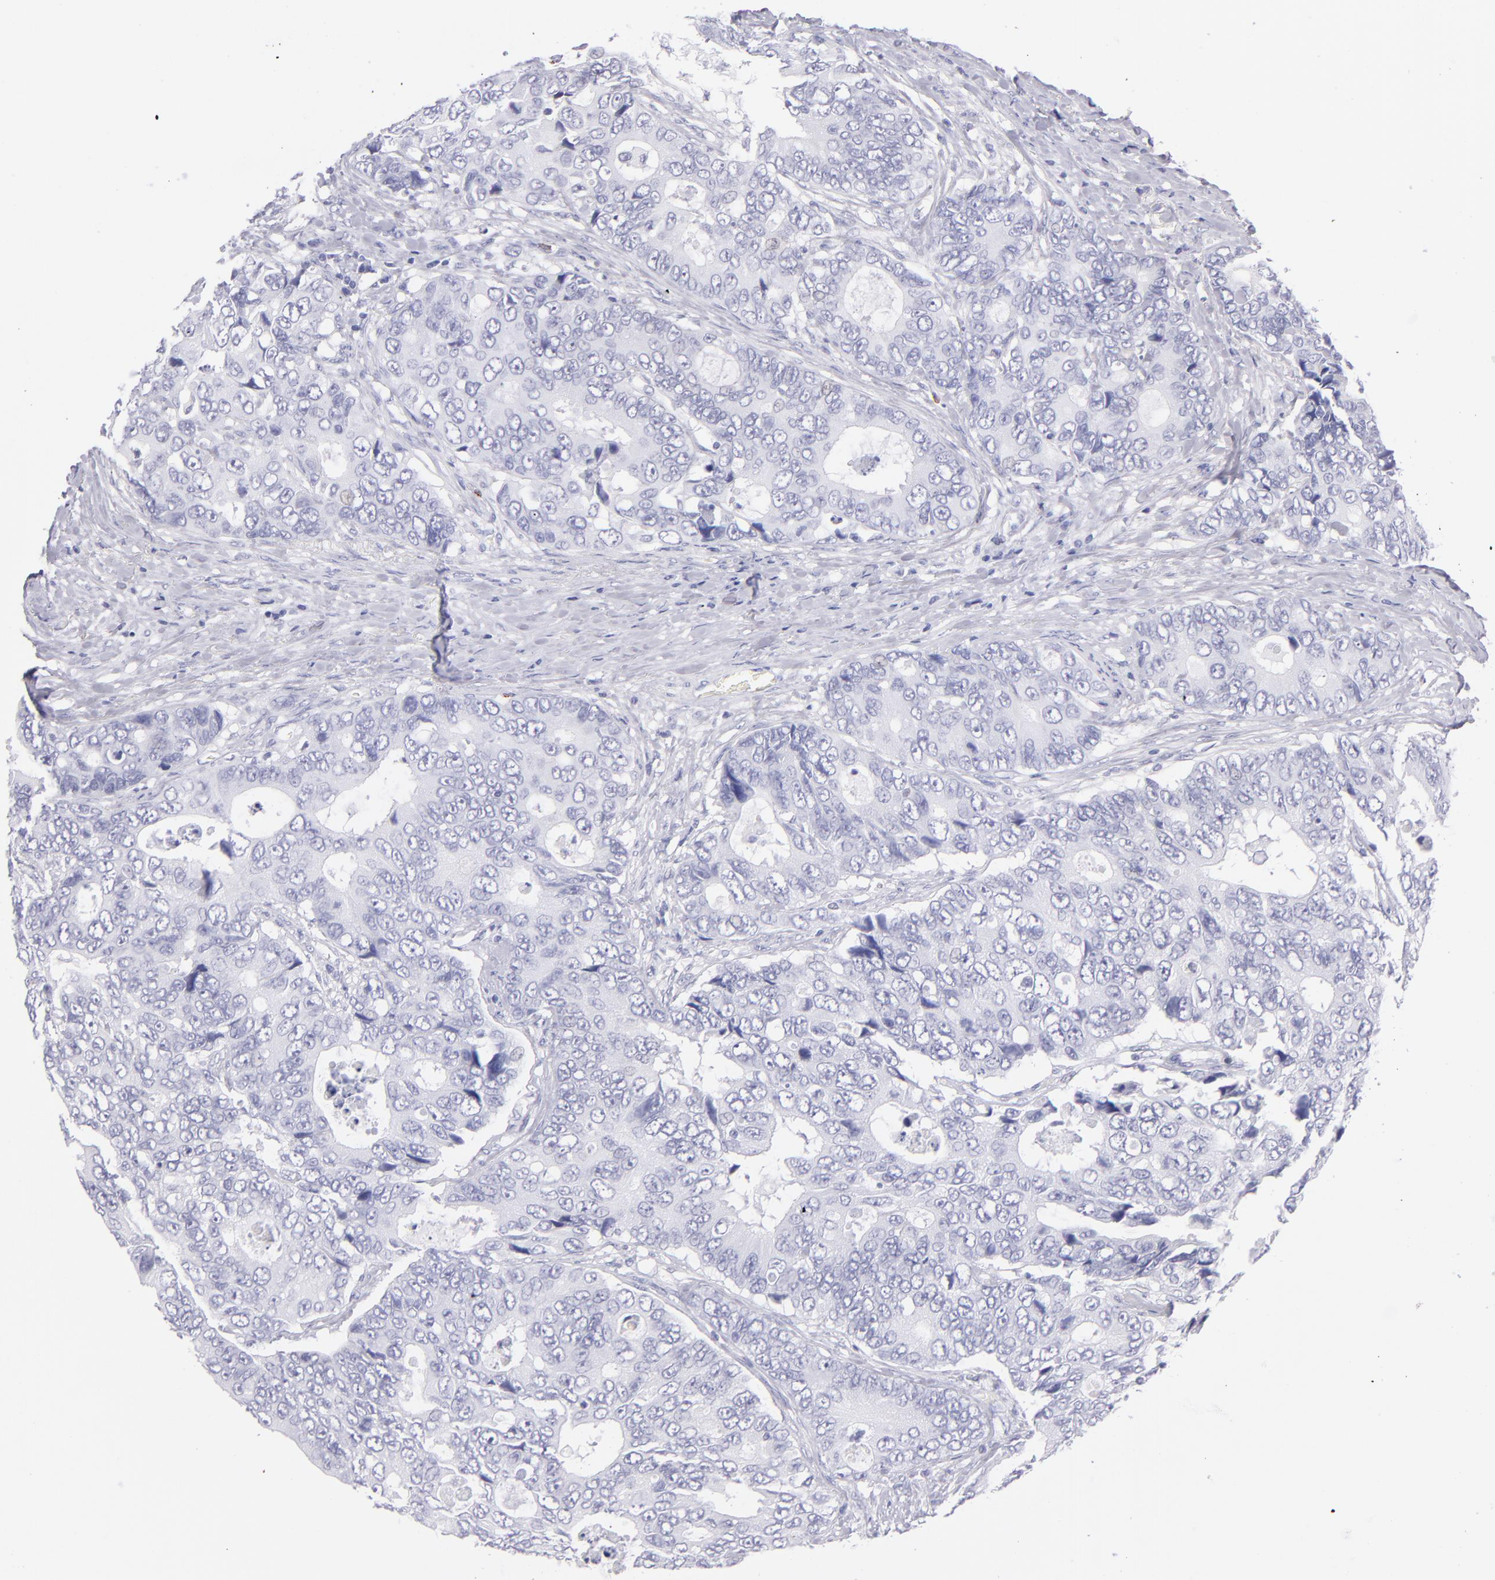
{"staining": {"intensity": "negative", "quantity": "none", "location": "none"}, "tissue": "colorectal cancer", "cell_type": "Tumor cells", "image_type": "cancer", "snomed": [{"axis": "morphology", "description": "Adenocarcinoma, NOS"}, {"axis": "topography", "description": "Rectum"}], "caption": "This is an immunohistochemistry photomicrograph of human adenocarcinoma (colorectal). There is no staining in tumor cells.", "gene": "PRF1", "patient": {"sex": "female", "age": 67}}